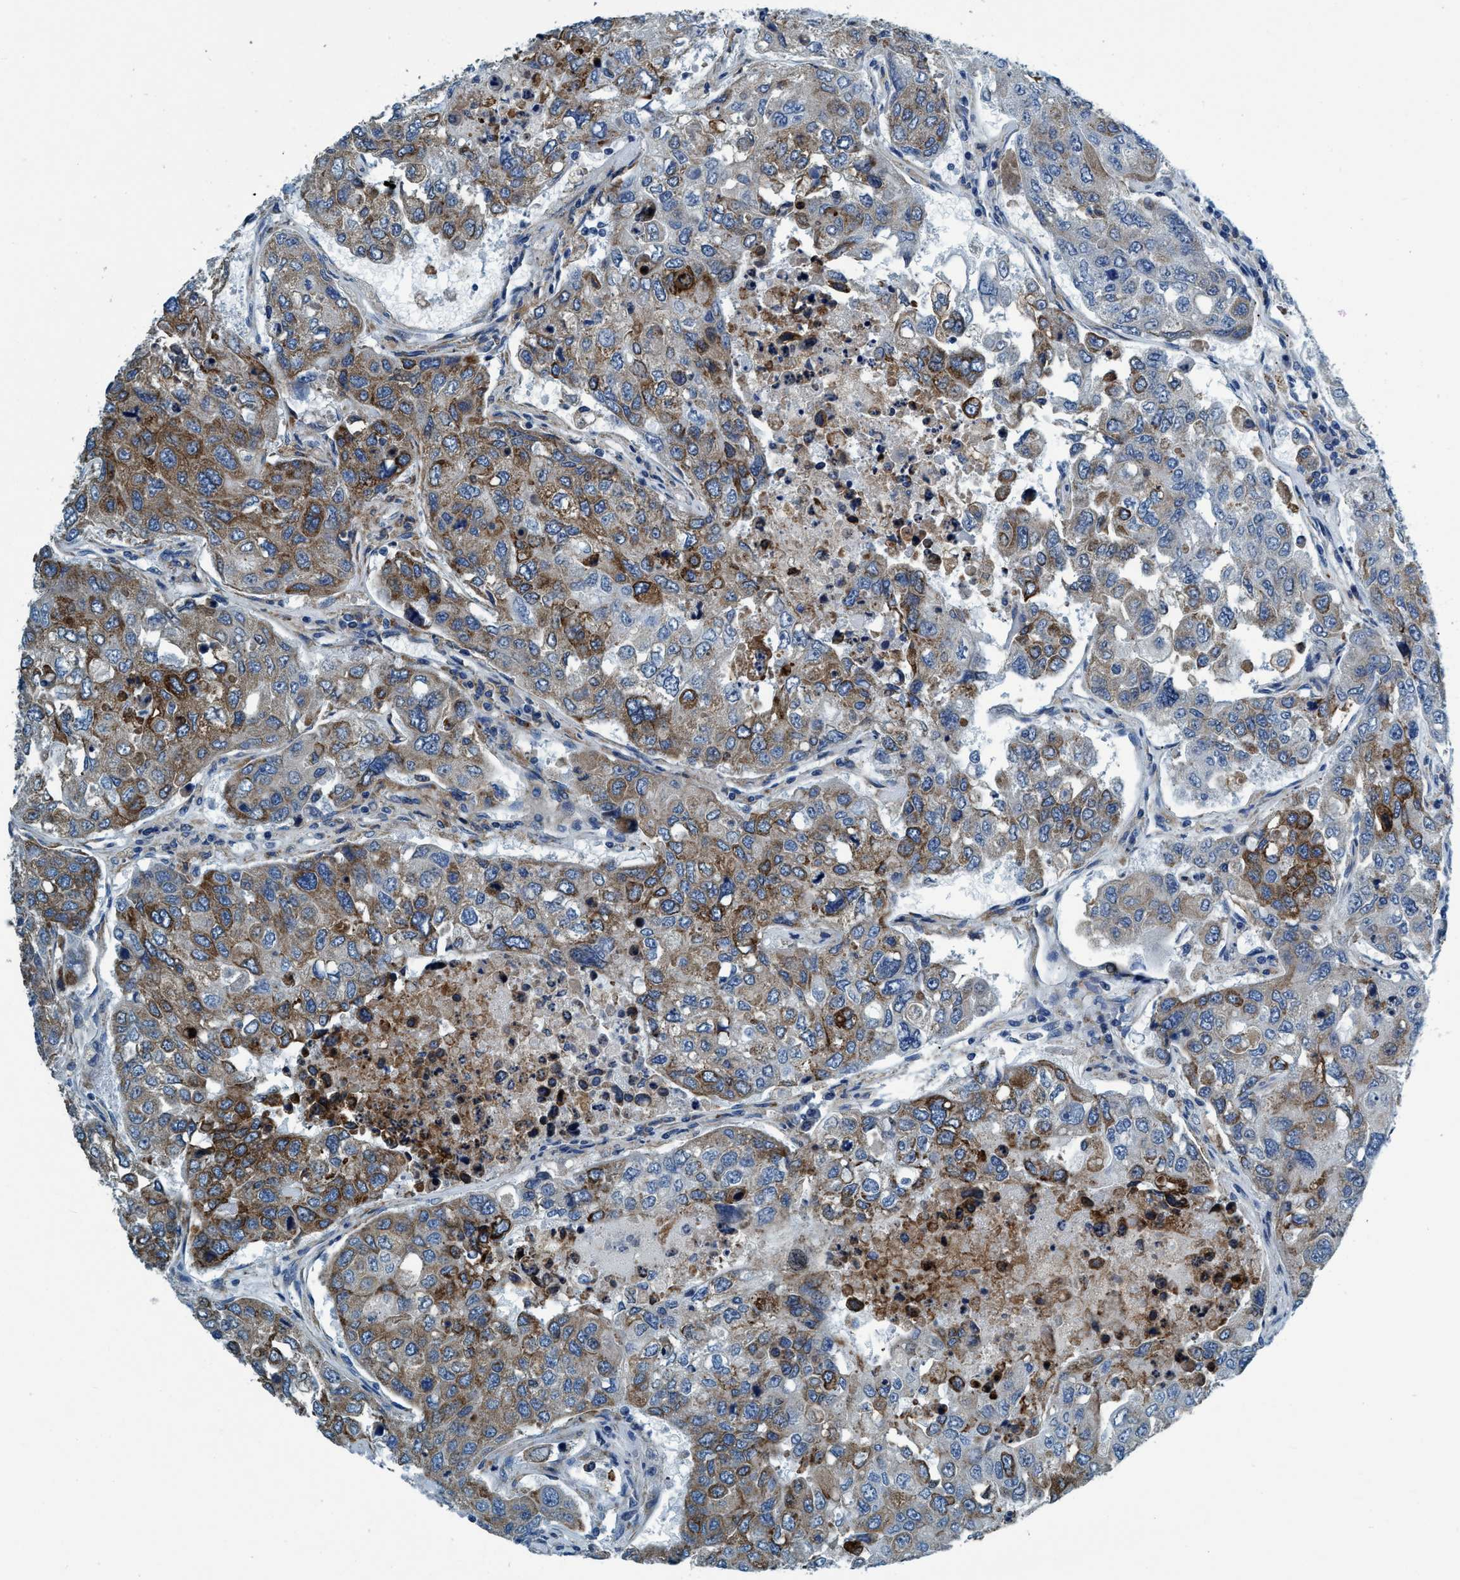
{"staining": {"intensity": "moderate", "quantity": ">75%", "location": "cytoplasmic/membranous"}, "tissue": "urothelial cancer", "cell_type": "Tumor cells", "image_type": "cancer", "snomed": [{"axis": "morphology", "description": "Urothelial carcinoma, High grade"}, {"axis": "topography", "description": "Lymph node"}, {"axis": "topography", "description": "Urinary bladder"}], "caption": "Tumor cells exhibit moderate cytoplasmic/membranous expression in approximately >75% of cells in high-grade urothelial carcinoma. Nuclei are stained in blue.", "gene": "ARMC9", "patient": {"sex": "male", "age": 51}}